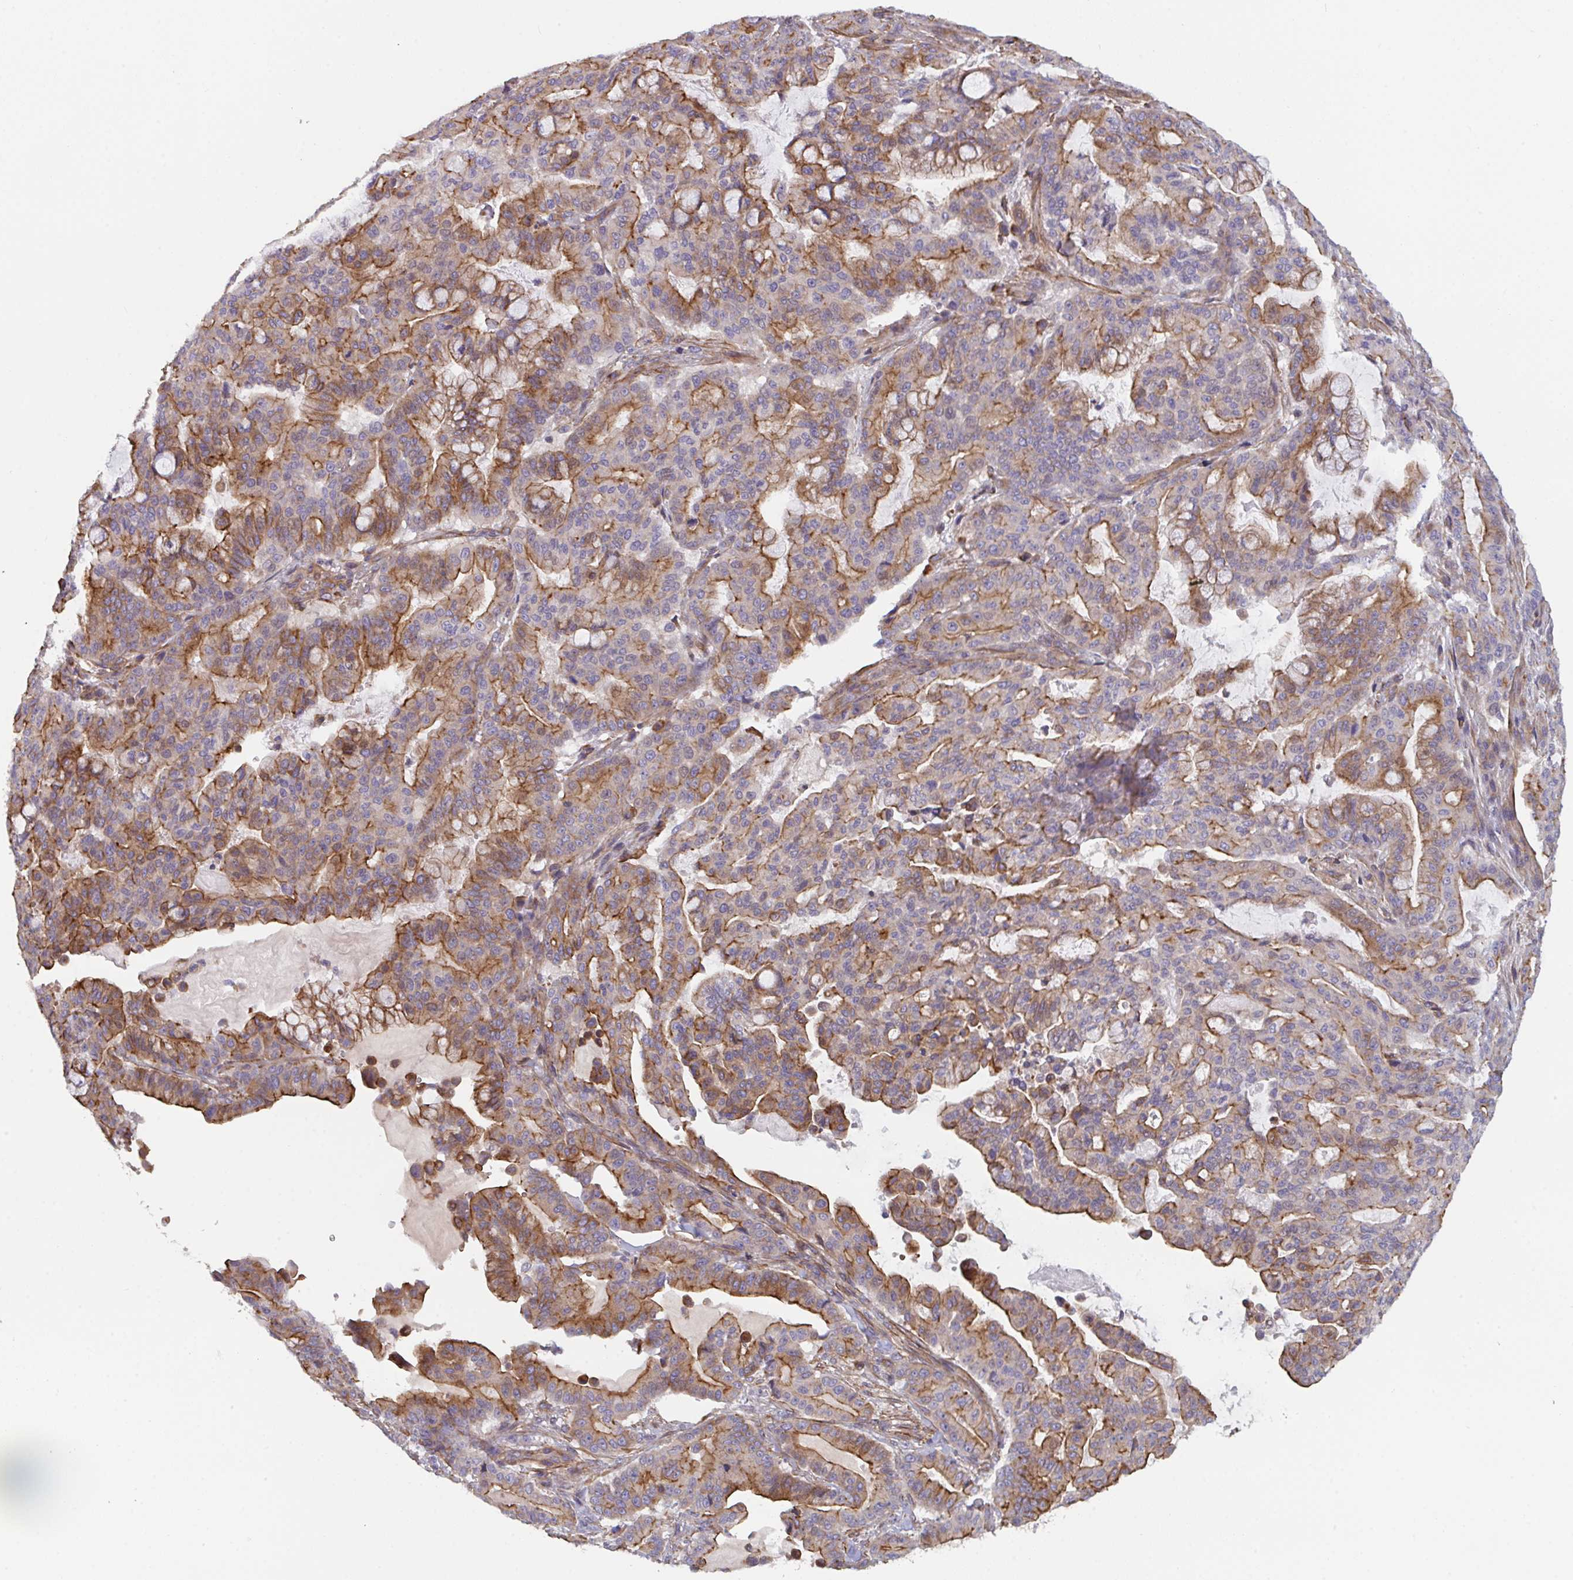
{"staining": {"intensity": "moderate", "quantity": ">75%", "location": "cytoplasmic/membranous"}, "tissue": "pancreatic cancer", "cell_type": "Tumor cells", "image_type": "cancer", "snomed": [{"axis": "morphology", "description": "Adenocarcinoma, NOS"}, {"axis": "topography", "description": "Pancreas"}], "caption": "This micrograph demonstrates immunohistochemistry (IHC) staining of pancreatic cancer (adenocarcinoma), with medium moderate cytoplasmic/membranous staining in approximately >75% of tumor cells.", "gene": "FZD2", "patient": {"sex": "male", "age": 63}}